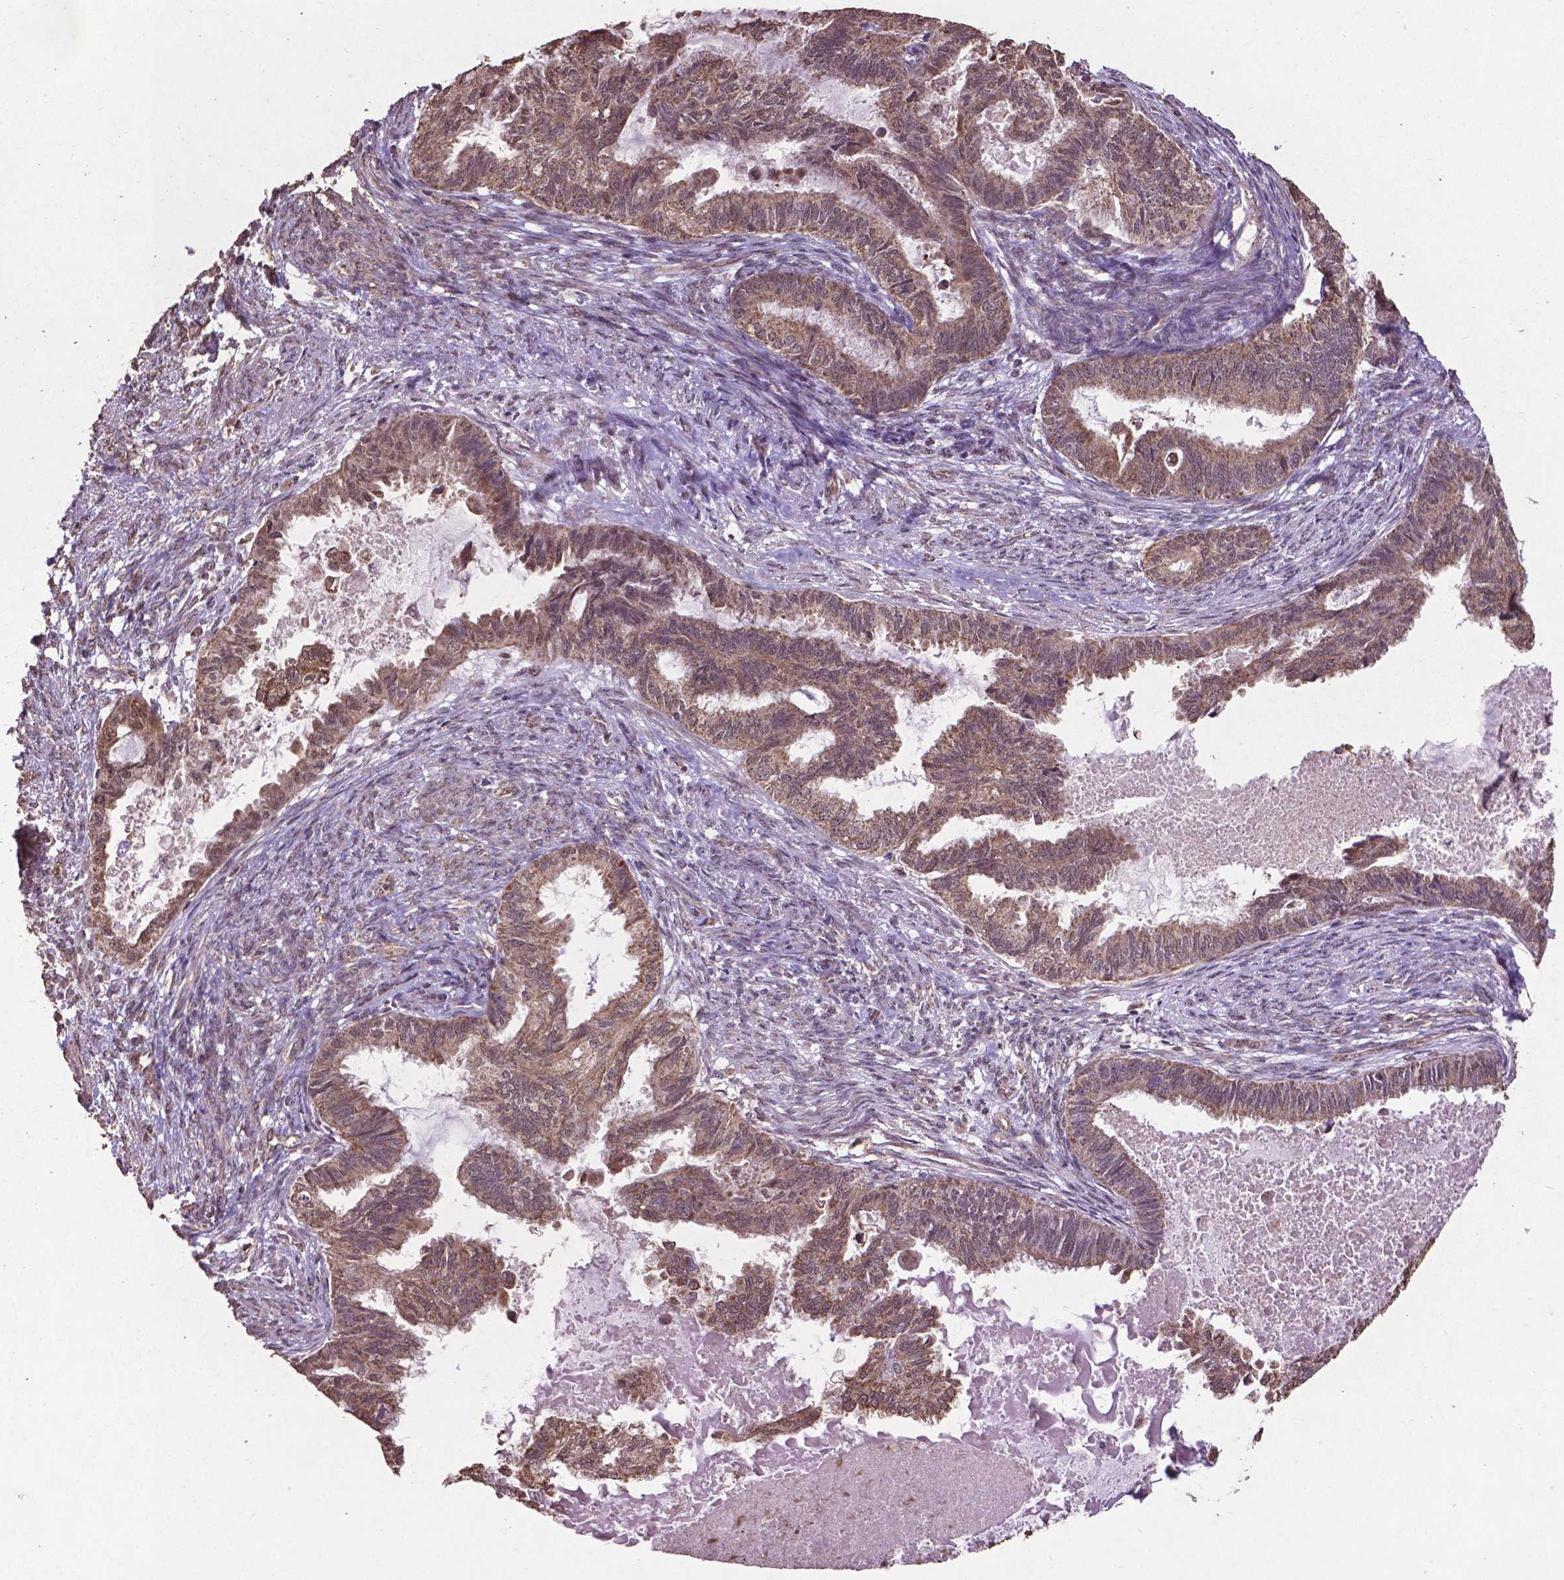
{"staining": {"intensity": "moderate", "quantity": ">75%", "location": "cytoplasmic/membranous,nuclear"}, "tissue": "endometrial cancer", "cell_type": "Tumor cells", "image_type": "cancer", "snomed": [{"axis": "morphology", "description": "Adenocarcinoma, NOS"}, {"axis": "topography", "description": "Endometrium"}], "caption": "Moderate cytoplasmic/membranous and nuclear expression for a protein is identified in approximately >75% of tumor cells of endometrial cancer (adenocarcinoma) using immunohistochemistry (IHC).", "gene": "DCAF1", "patient": {"sex": "female", "age": 86}}